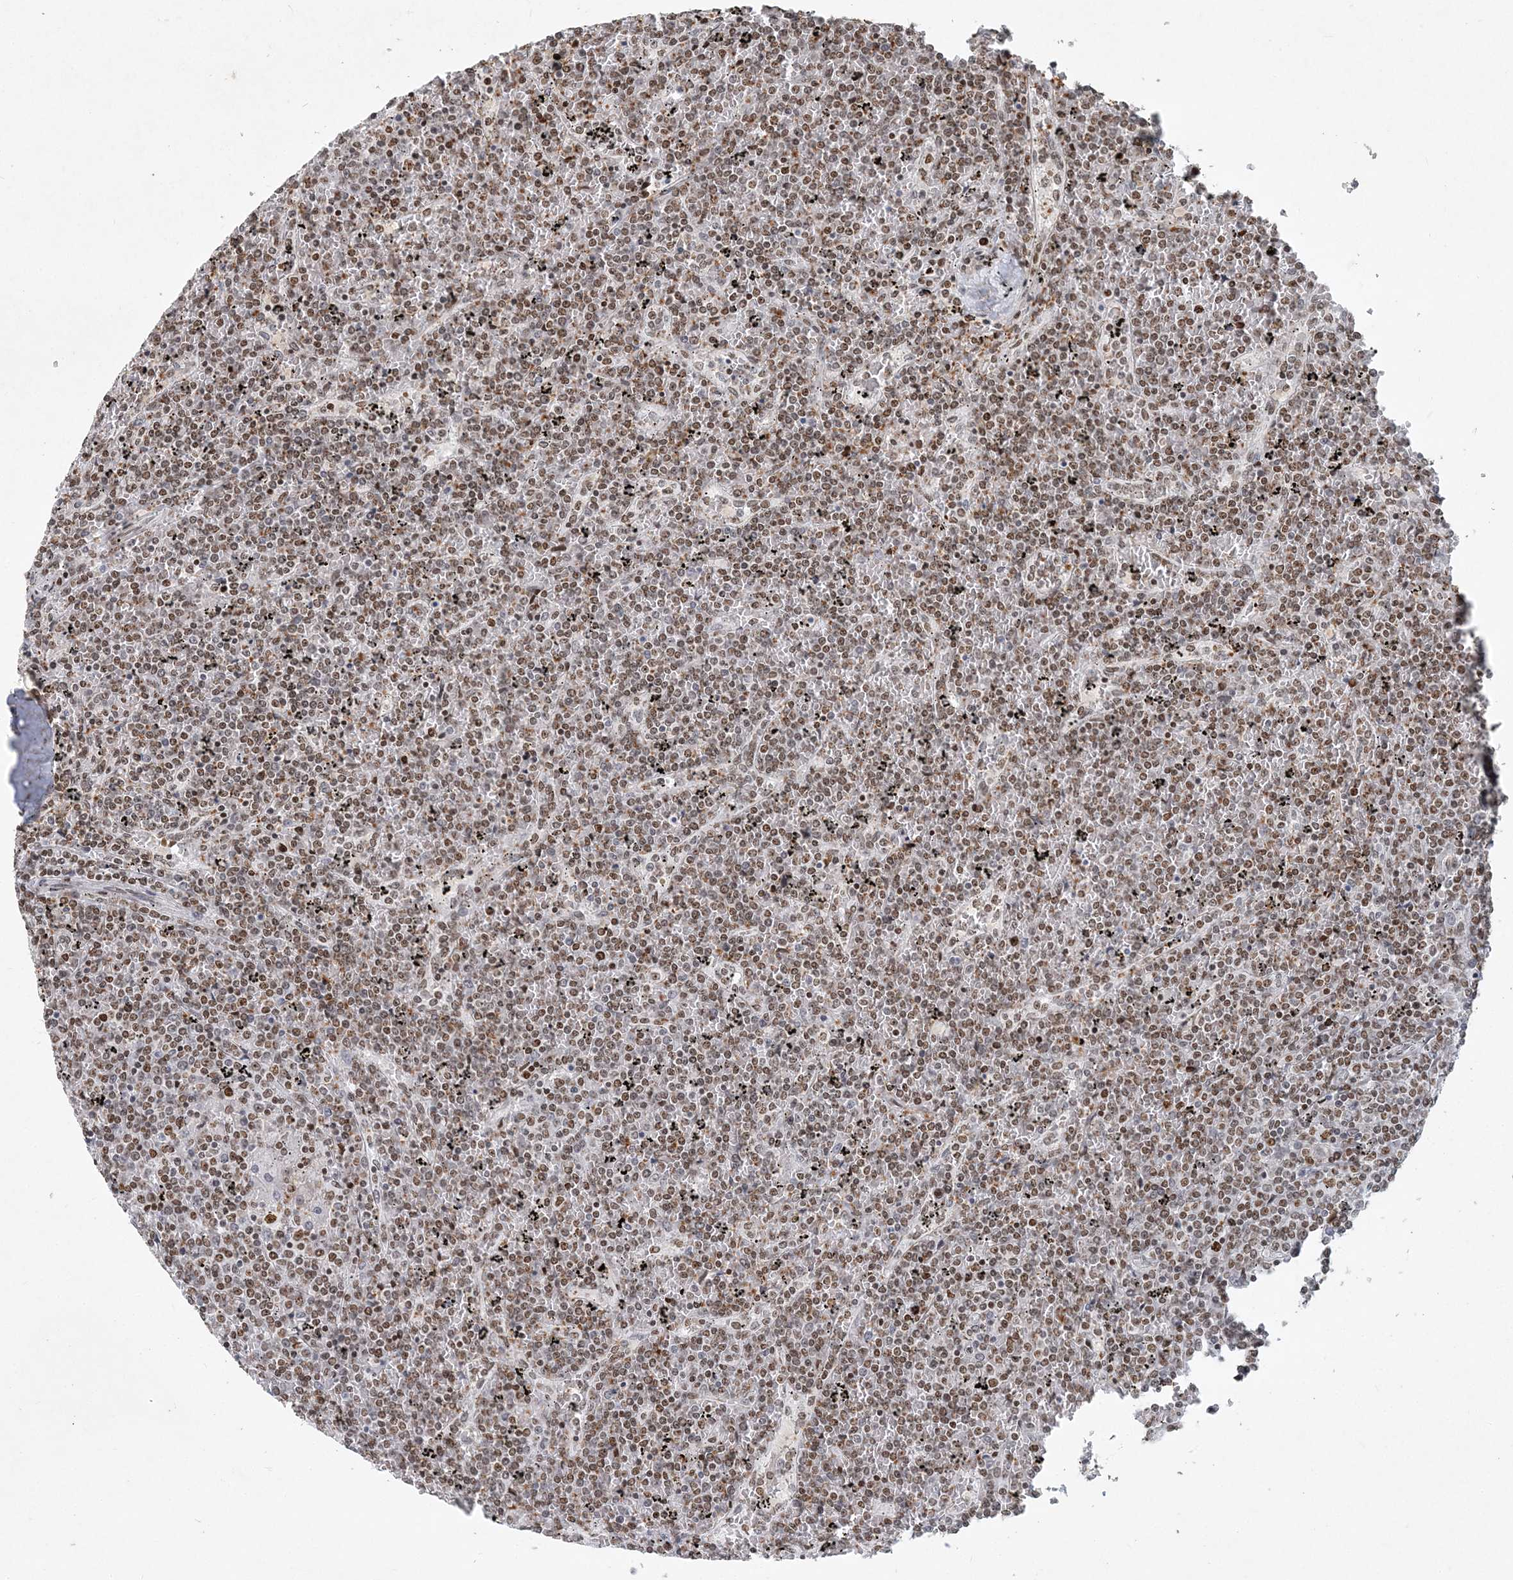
{"staining": {"intensity": "moderate", "quantity": ">75%", "location": "nuclear"}, "tissue": "lymphoma", "cell_type": "Tumor cells", "image_type": "cancer", "snomed": [{"axis": "morphology", "description": "Malignant lymphoma, non-Hodgkin's type, Low grade"}, {"axis": "topography", "description": "Spleen"}], "caption": "This micrograph reveals immunohistochemistry (IHC) staining of human malignant lymphoma, non-Hodgkin's type (low-grade), with medium moderate nuclear staining in about >75% of tumor cells.", "gene": "BAZ1B", "patient": {"sex": "female", "age": 19}}